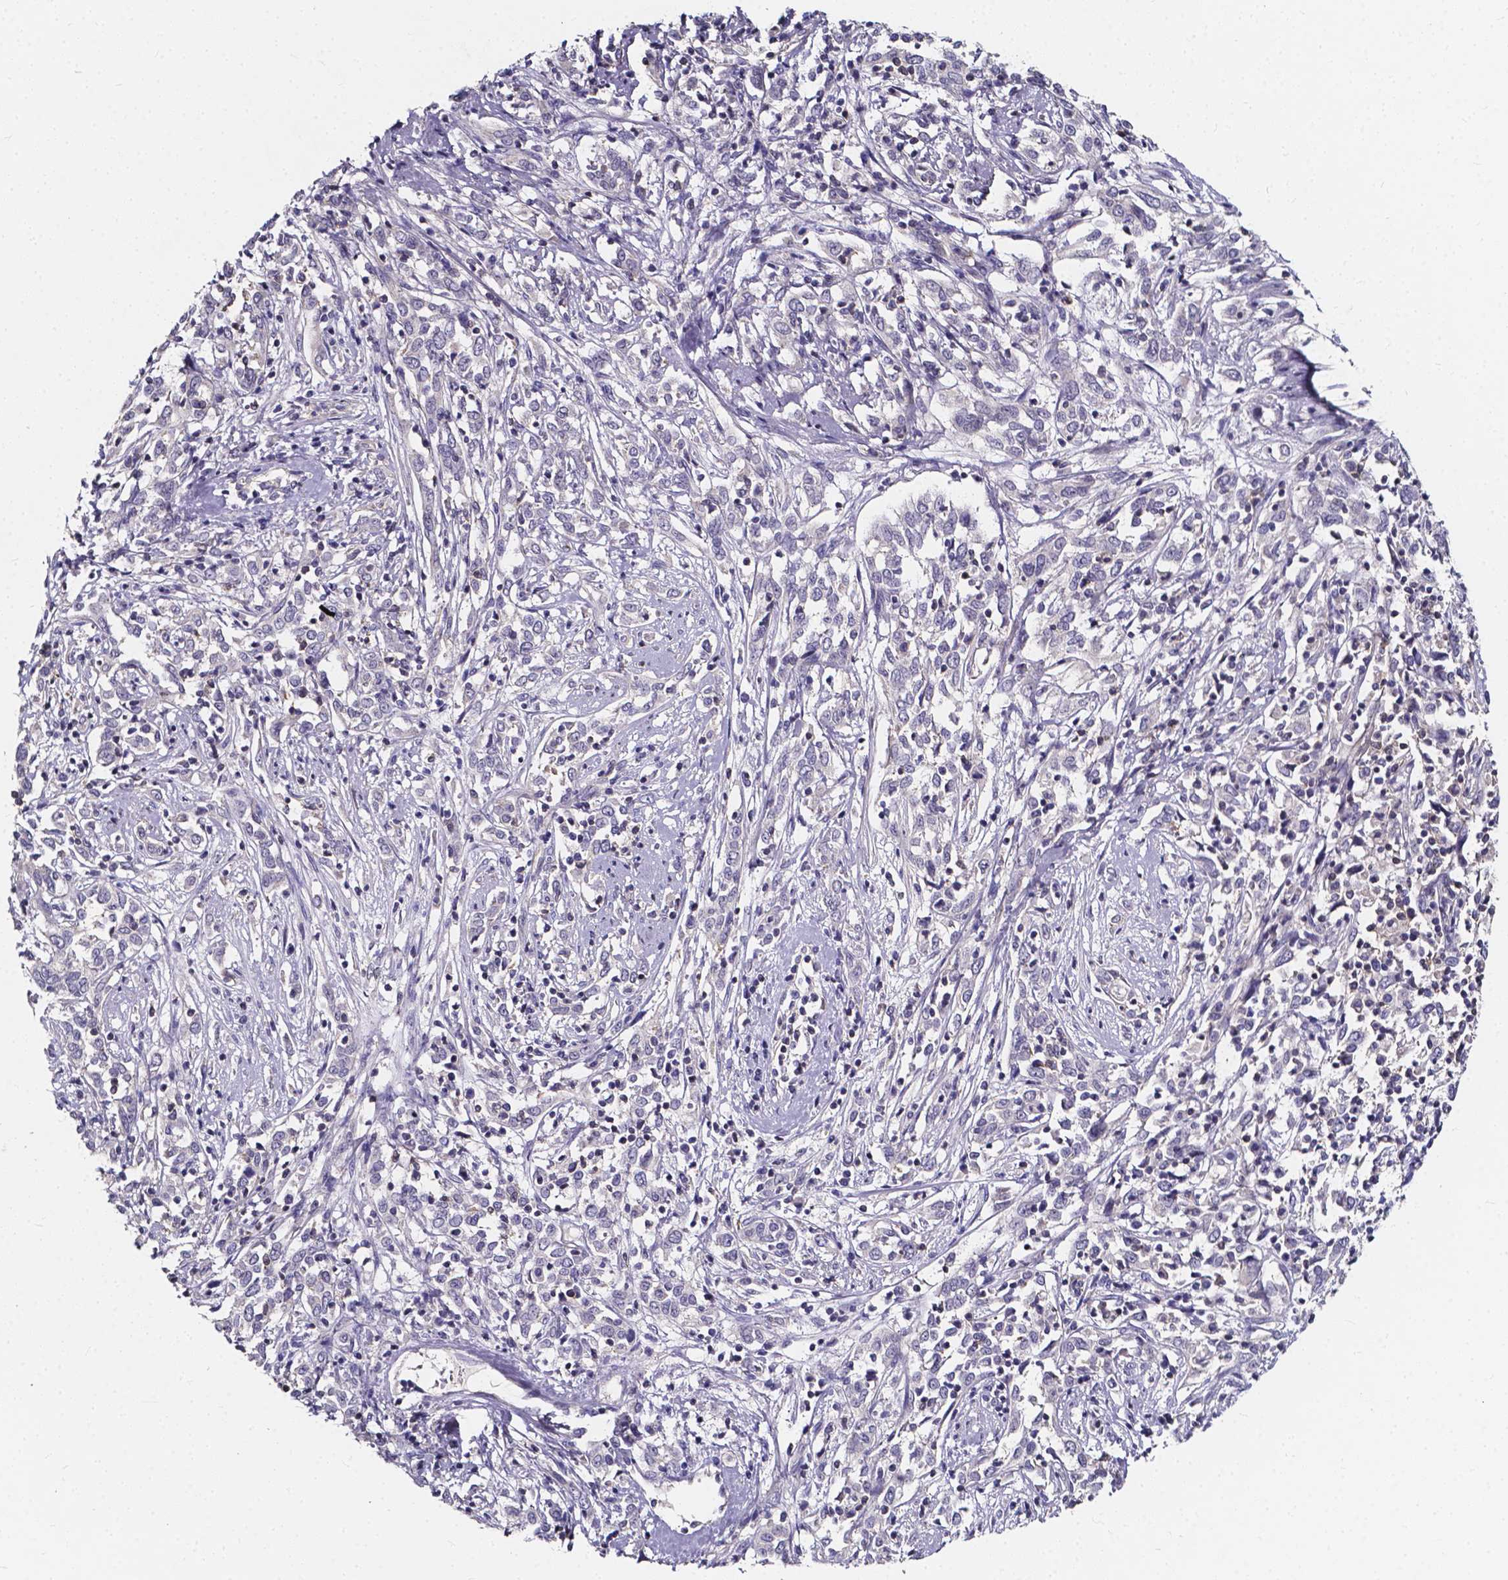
{"staining": {"intensity": "negative", "quantity": "none", "location": "none"}, "tissue": "cervical cancer", "cell_type": "Tumor cells", "image_type": "cancer", "snomed": [{"axis": "morphology", "description": "Adenocarcinoma, NOS"}, {"axis": "topography", "description": "Cervix"}], "caption": "Immunohistochemistry histopathology image of cervical adenocarcinoma stained for a protein (brown), which demonstrates no staining in tumor cells.", "gene": "THEMIS", "patient": {"sex": "female", "age": 40}}